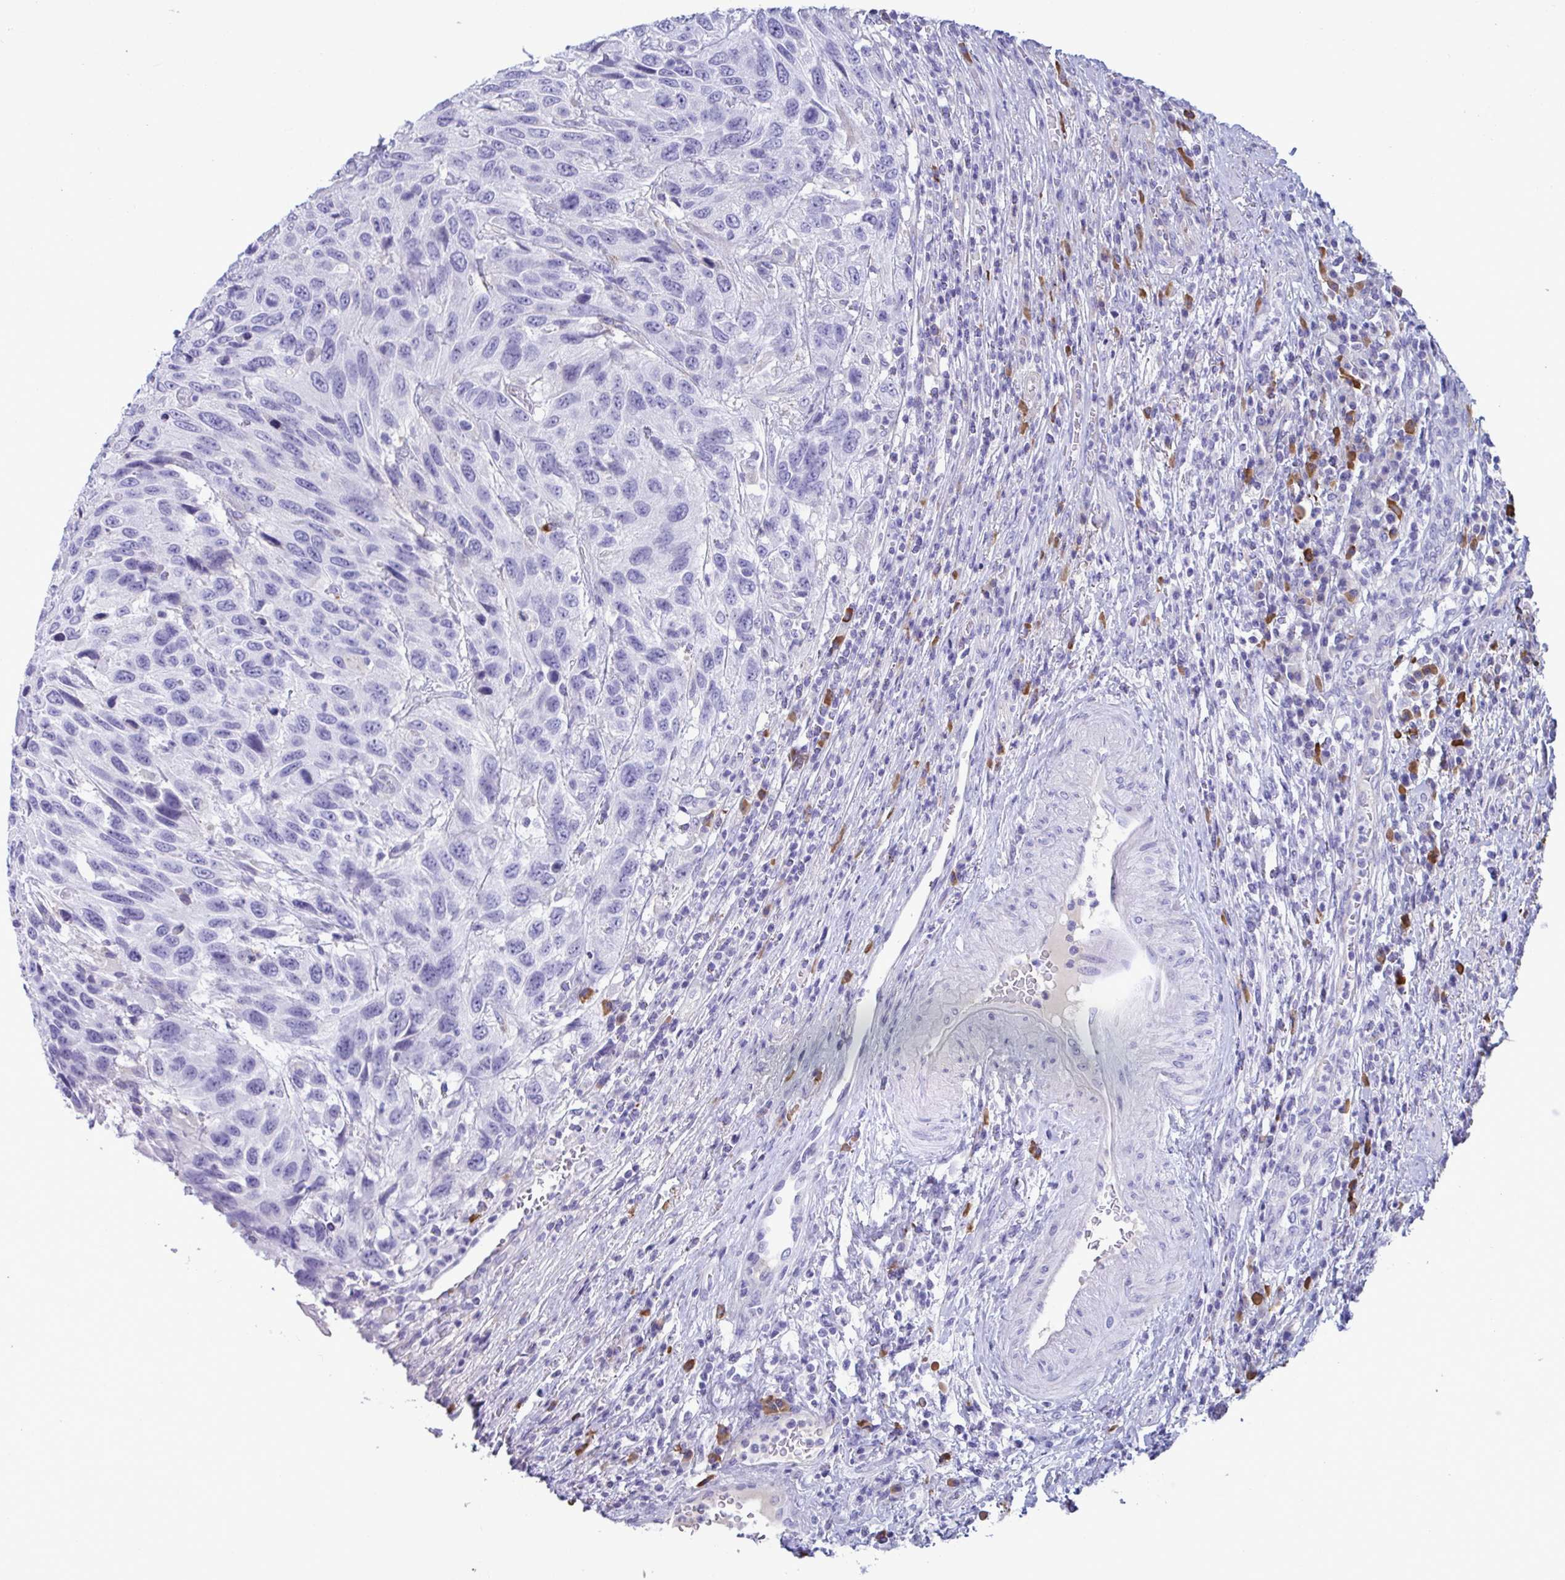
{"staining": {"intensity": "negative", "quantity": "none", "location": "none"}, "tissue": "urothelial cancer", "cell_type": "Tumor cells", "image_type": "cancer", "snomed": [{"axis": "morphology", "description": "Urothelial carcinoma, High grade"}, {"axis": "topography", "description": "Urinary bladder"}], "caption": "Tumor cells show no significant protein staining in urothelial cancer. (Brightfield microscopy of DAB immunohistochemistry (IHC) at high magnification).", "gene": "MS4A14", "patient": {"sex": "female", "age": 70}}